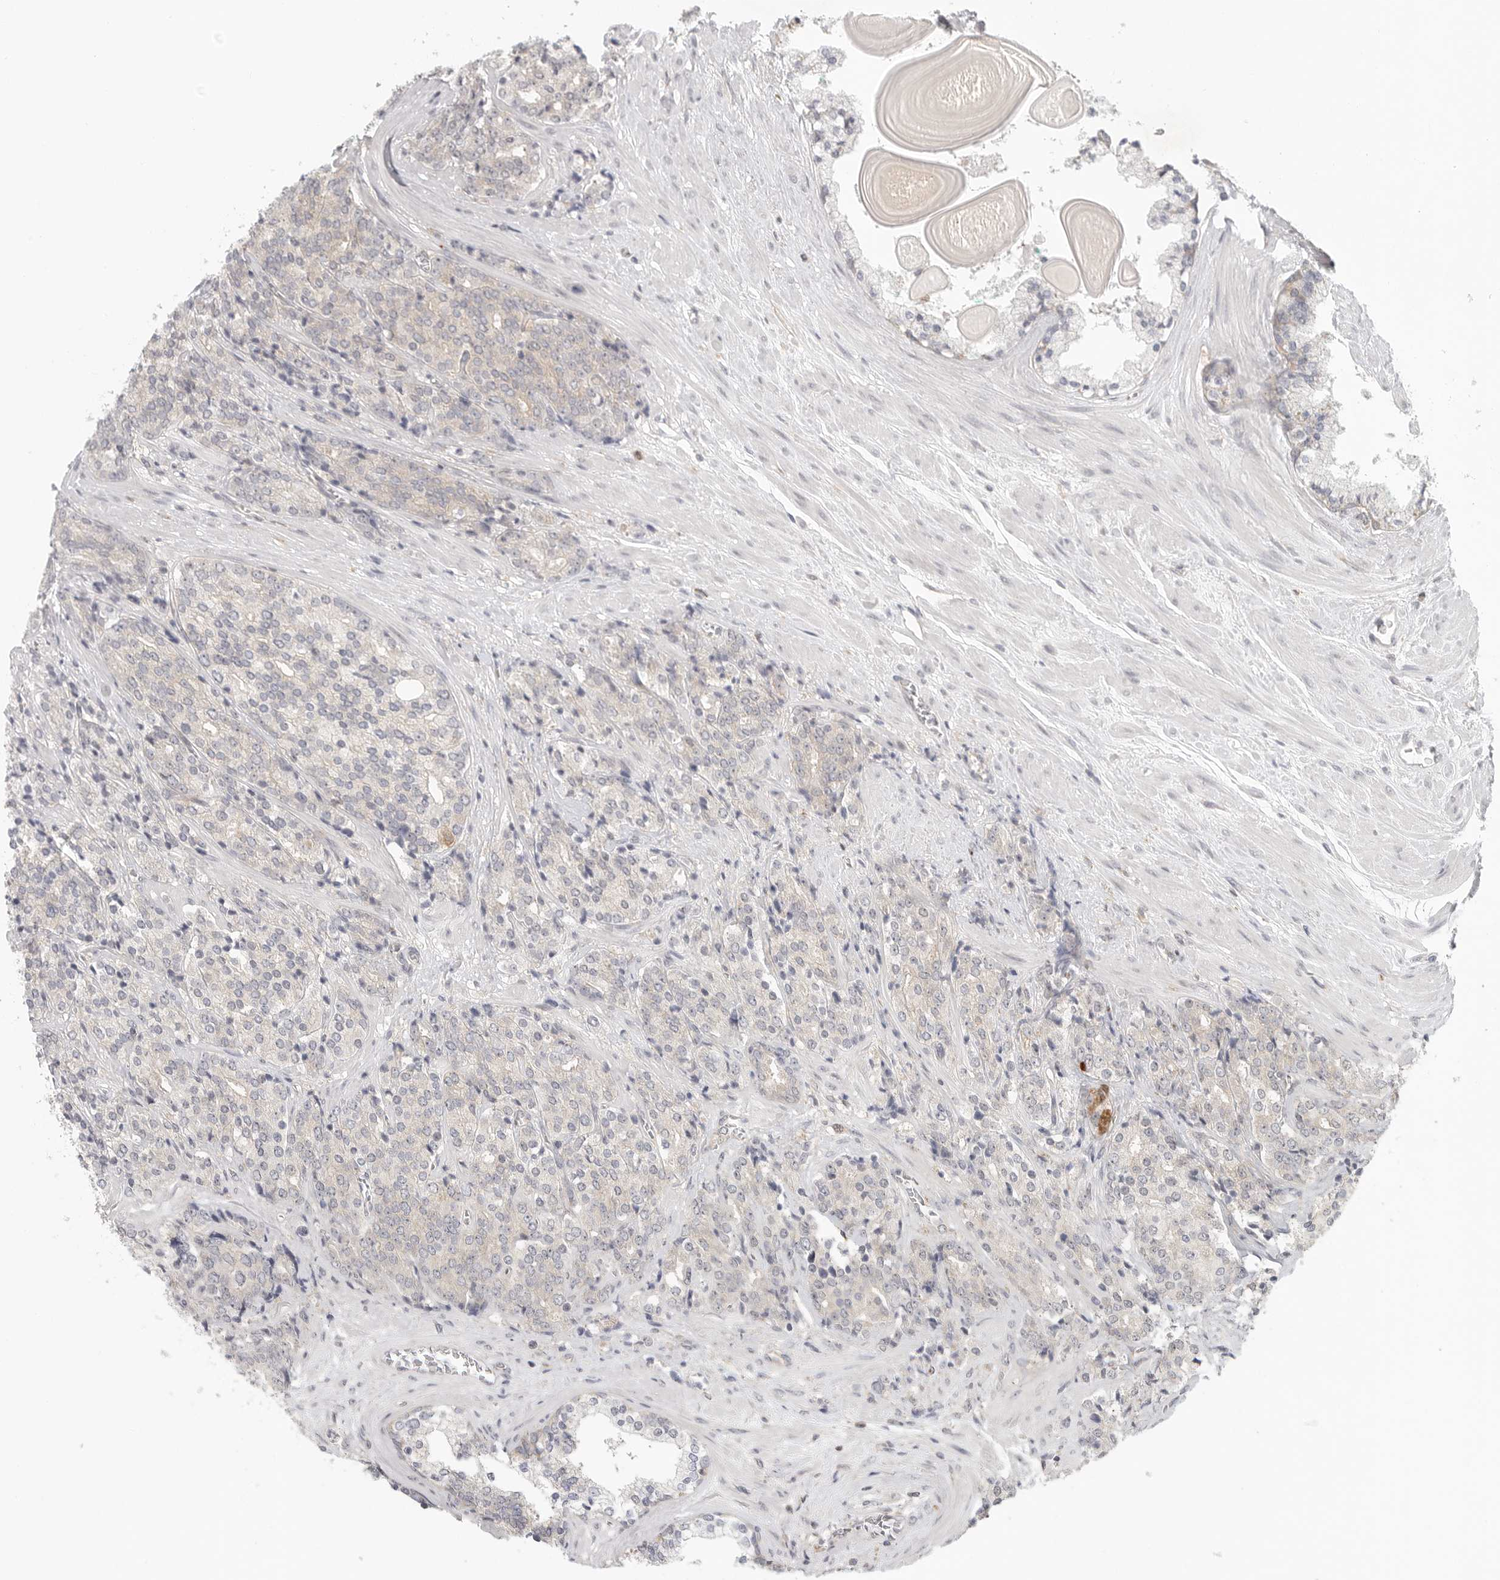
{"staining": {"intensity": "negative", "quantity": "none", "location": "none"}, "tissue": "prostate cancer", "cell_type": "Tumor cells", "image_type": "cancer", "snomed": [{"axis": "morphology", "description": "Adenocarcinoma, High grade"}, {"axis": "topography", "description": "Prostate"}], "caption": "Micrograph shows no significant protein staining in tumor cells of prostate cancer (high-grade adenocarcinoma). Nuclei are stained in blue.", "gene": "HDAC6", "patient": {"sex": "male", "age": 71}}